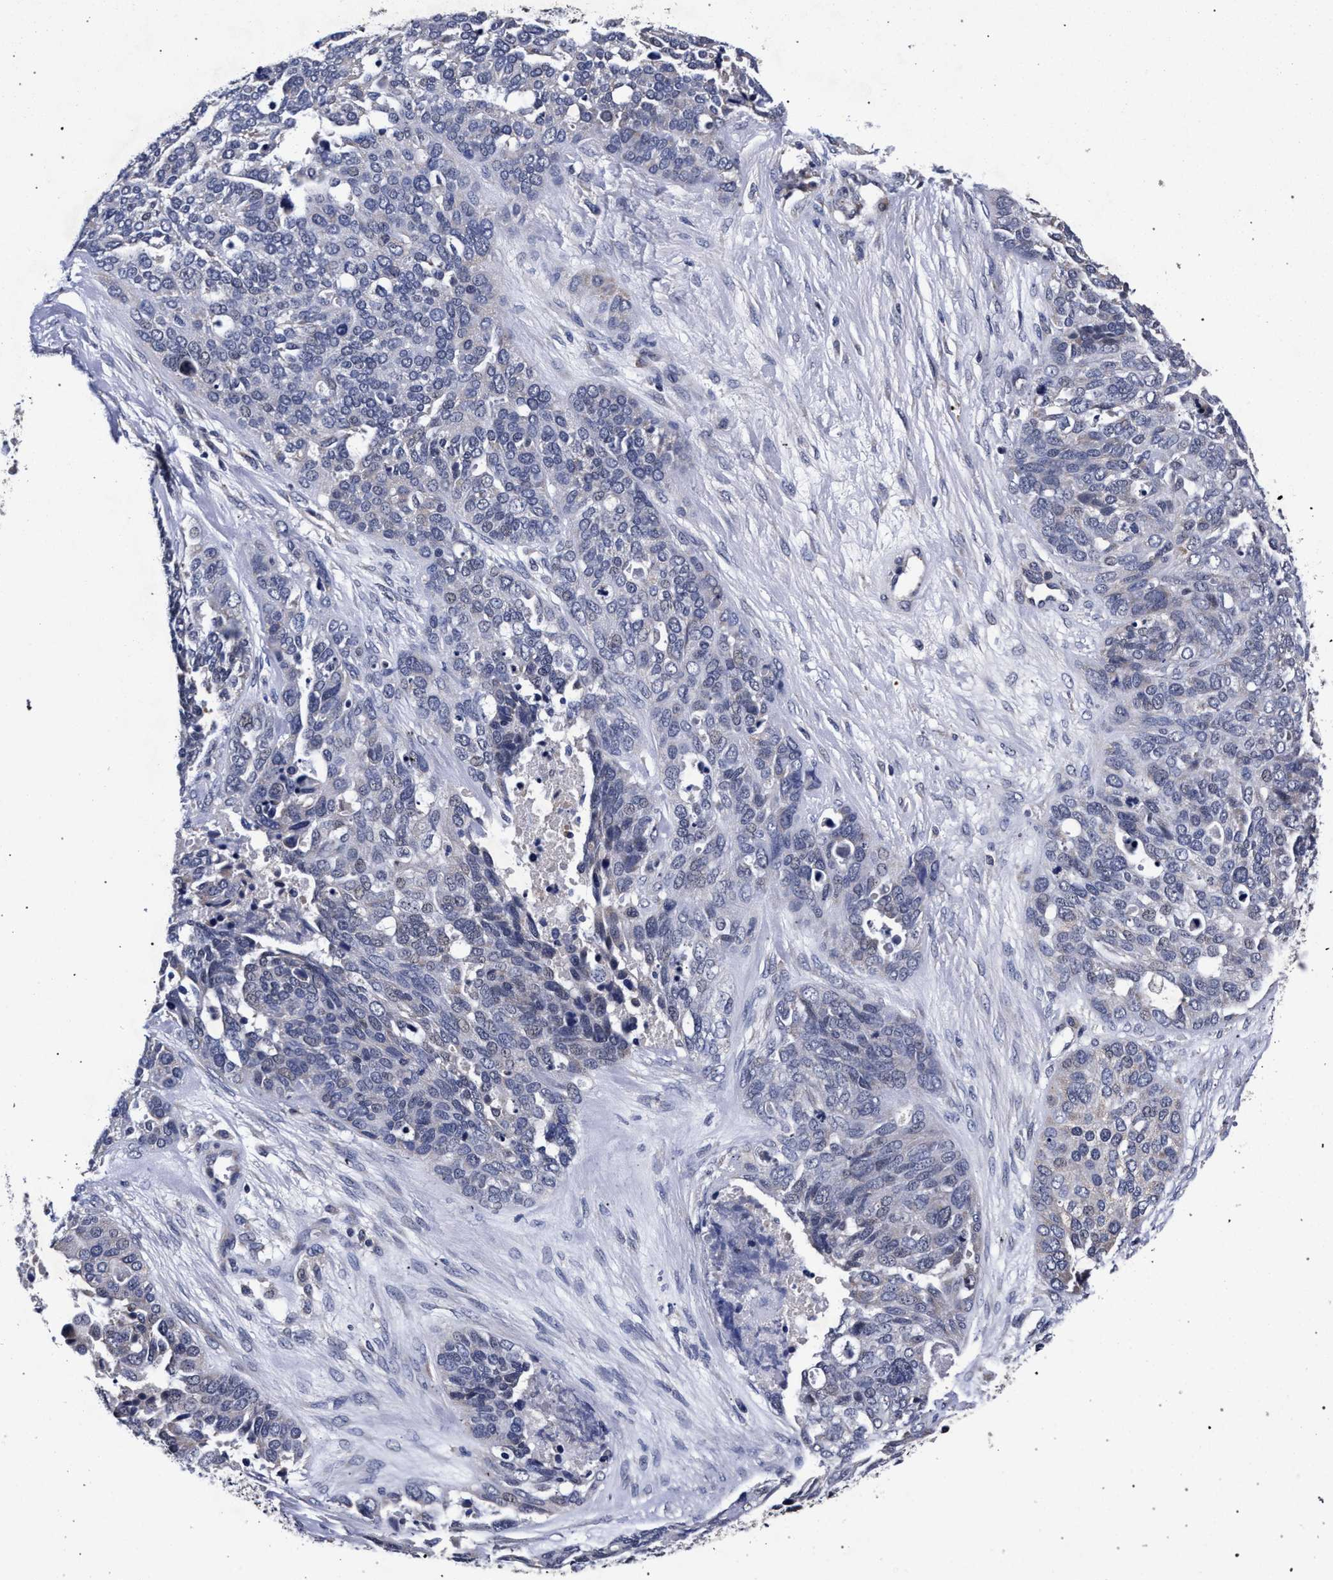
{"staining": {"intensity": "negative", "quantity": "none", "location": "none"}, "tissue": "ovarian cancer", "cell_type": "Tumor cells", "image_type": "cancer", "snomed": [{"axis": "morphology", "description": "Cystadenocarcinoma, serous, NOS"}, {"axis": "topography", "description": "Ovary"}], "caption": "This is a image of IHC staining of ovarian cancer, which shows no positivity in tumor cells. Nuclei are stained in blue.", "gene": "CFAP95", "patient": {"sex": "female", "age": 44}}